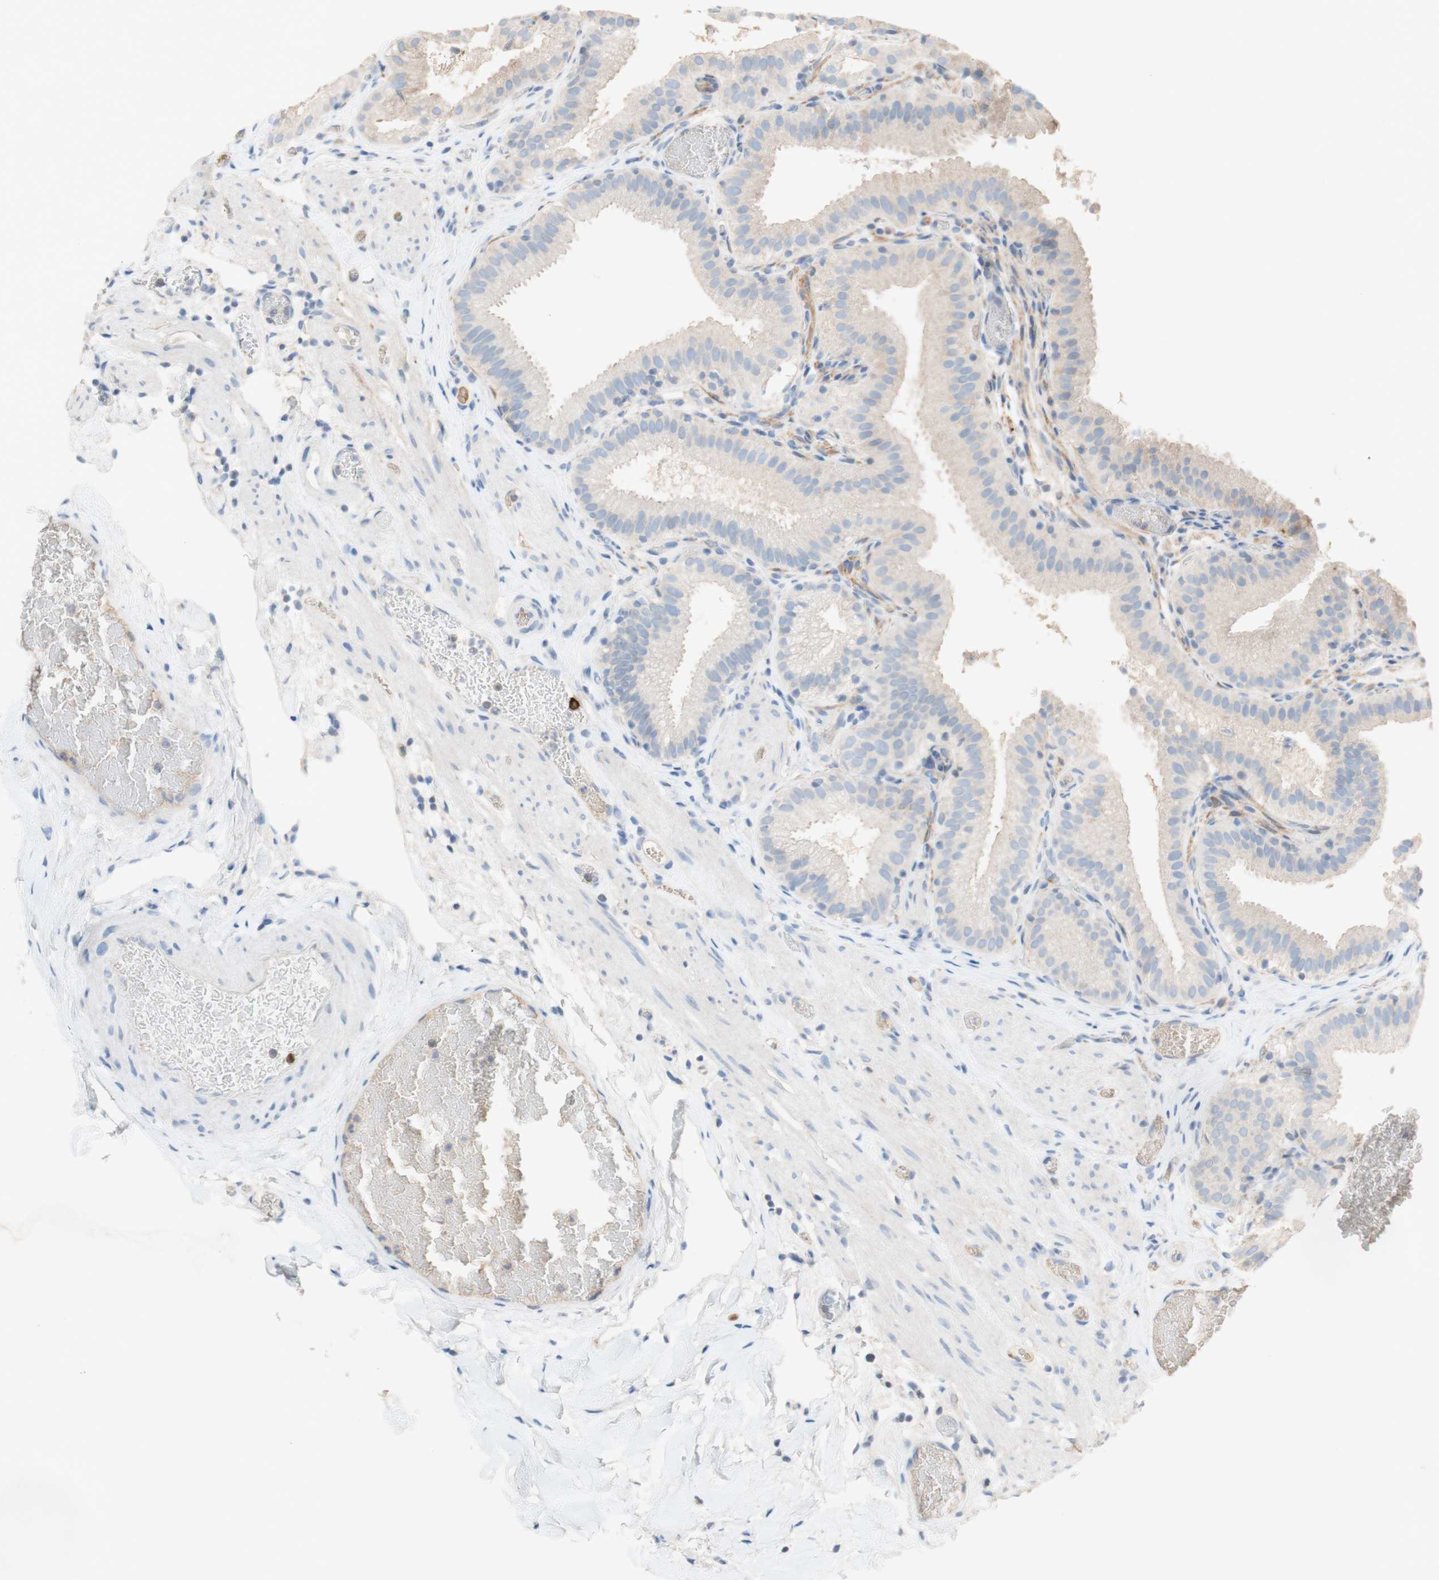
{"staining": {"intensity": "weak", "quantity": ">75%", "location": "cytoplasmic/membranous"}, "tissue": "gallbladder", "cell_type": "Glandular cells", "image_type": "normal", "snomed": [{"axis": "morphology", "description": "Normal tissue, NOS"}, {"axis": "topography", "description": "Gallbladder"}], "caption": "Benign gallbladder demonstrates weak cytoplasmic/membranous staining in about >75% of glandular cells.", "gene": "PACSIN1", "patient": {"sex": "male", "age": 54}}